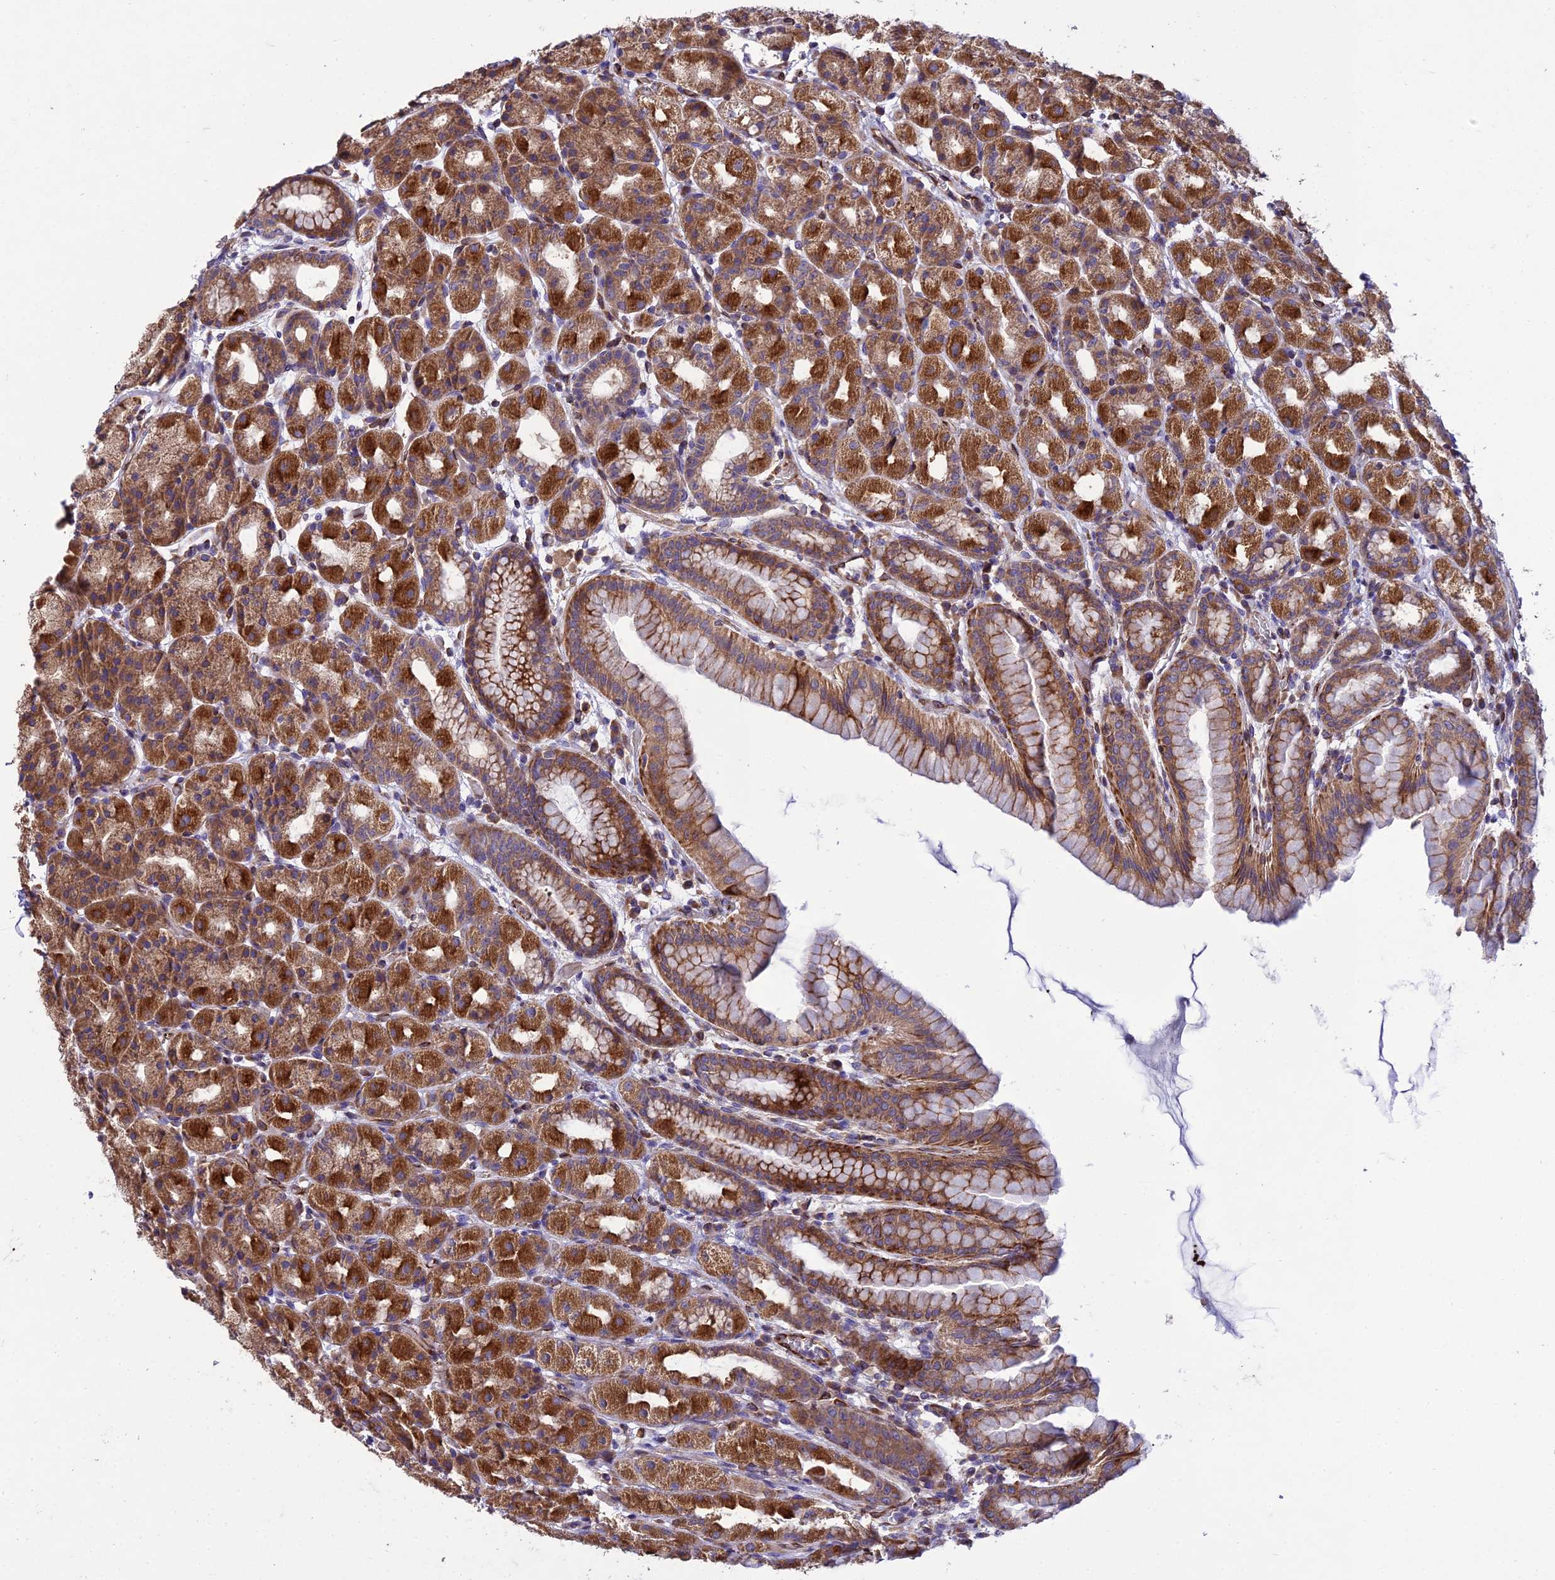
{"staining": {"intensity": "strong", "quantity": ">75%", "location": "cytoplasmic/membranous"}, "tissue": "stomach", "cell_type": "Glandular cells", "image_type": "normal", "snomed": [{"axis": "morphology", "description": "Normal tissue, NOS"}, {"axis": "topography", "description": "Stomach, upper"}], "caption": "Protein expression by immunohistochemistry (IHC) demonstrates strong cytoplasmic/membranous expression in approximately >75% of glandular cells in normal stomach.", "gene": "GIMAP1", "patient": {"sex": "male", "age": 68}}